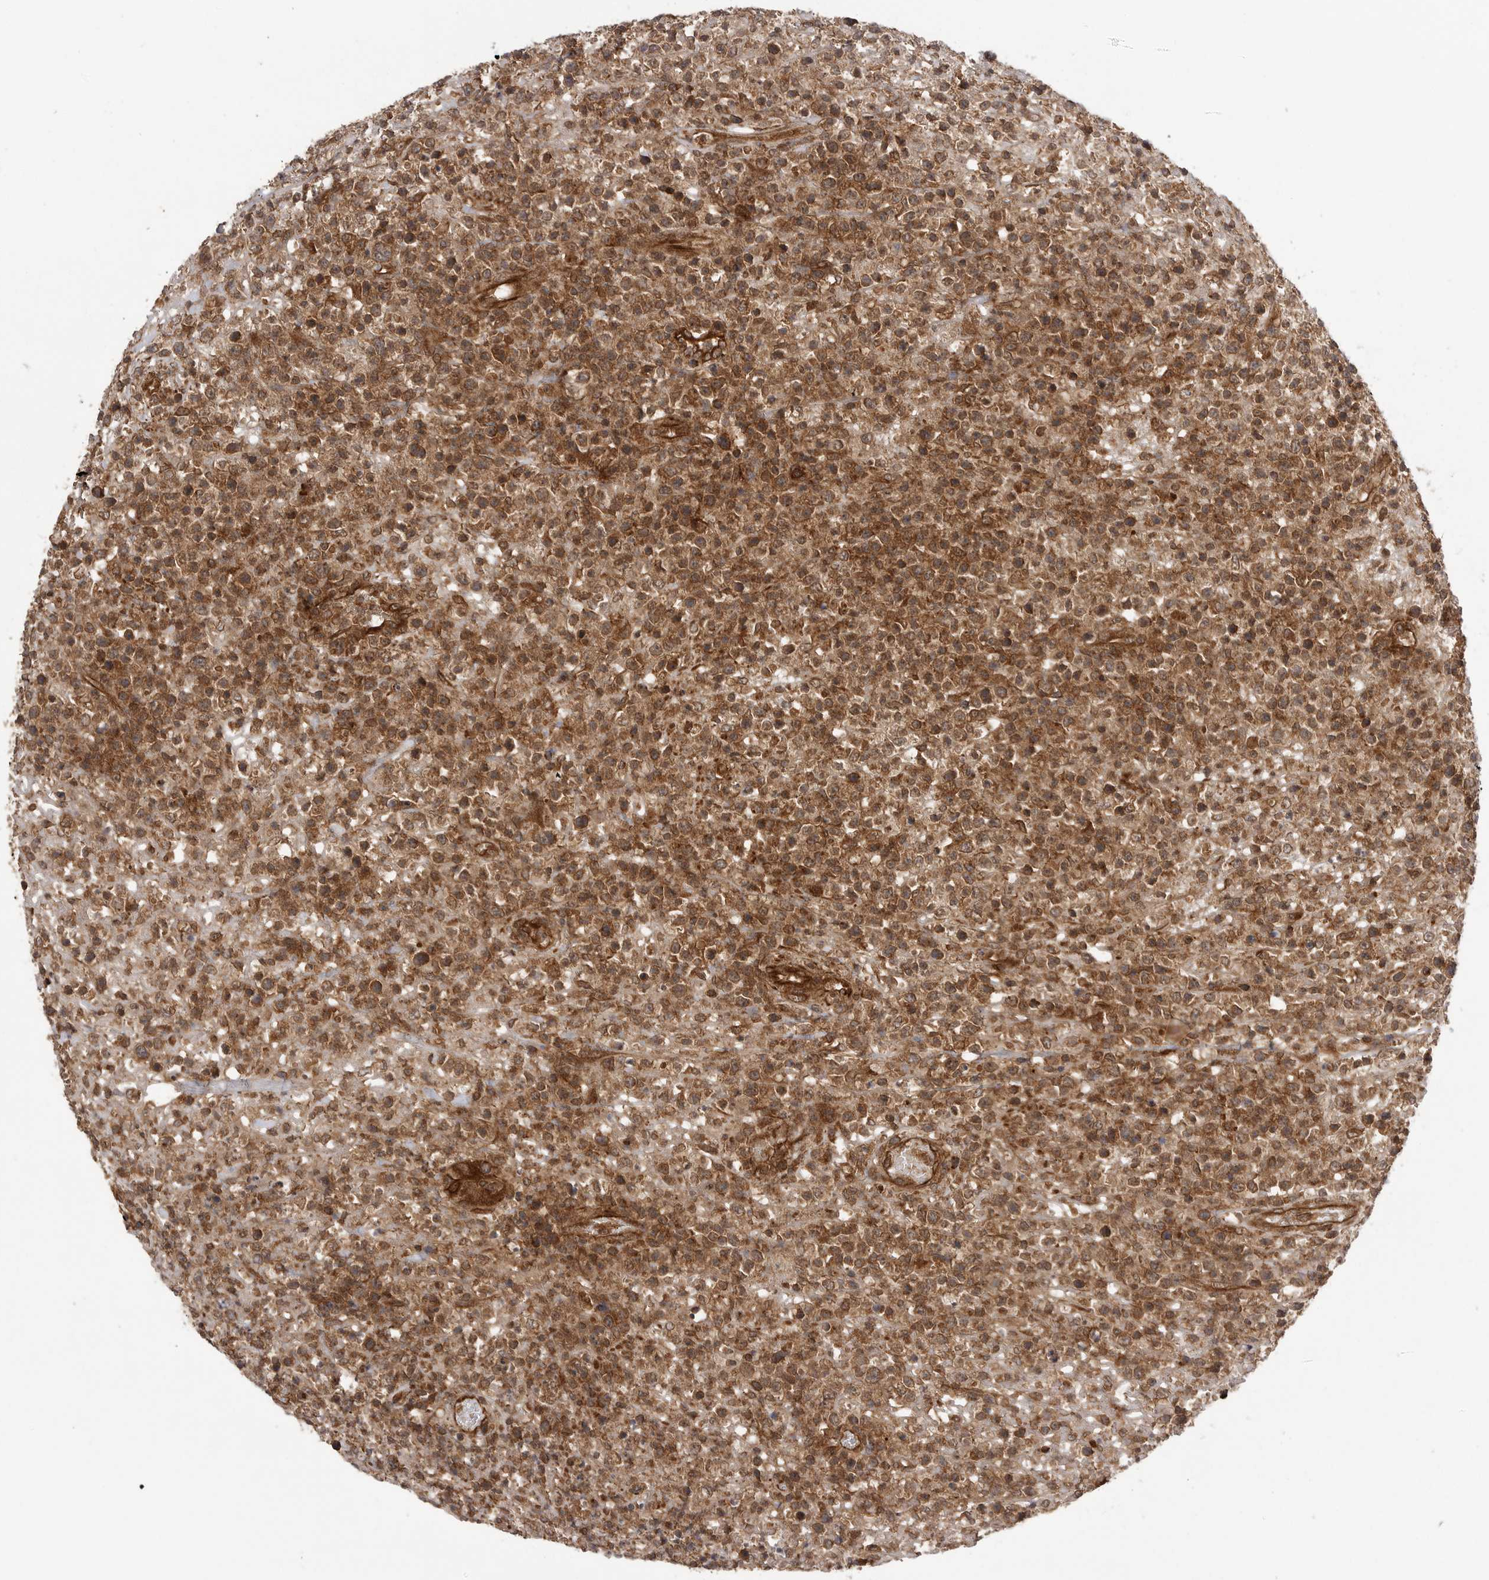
{"staining": {"intensity": "moderate", "quantity": ">75%", "location": "cytoplasmic/membranous"}, "tissue": "lymphoma", "cell_type": "Tumor cells", "image_type": "cancer", "snomed": [{"axis": "morphology", "description": "Malignant lymphoma, non-Hodgkin's type, High grade"}, {"axis": "topography", "description": "Colon"}], "caption": "A brown stain highlights moderate cytoplasmic/membranous expression of a protein in malignant lymphoma, non-Hodgkin's type (high-grade) tumor cells. The staining was performed using DAB, with brown indicating positive protein expression. Nuclei are stained blue with hematoxylin.", "gene": "PRDX4", "patient": {"sex": "female", "age": 53}}